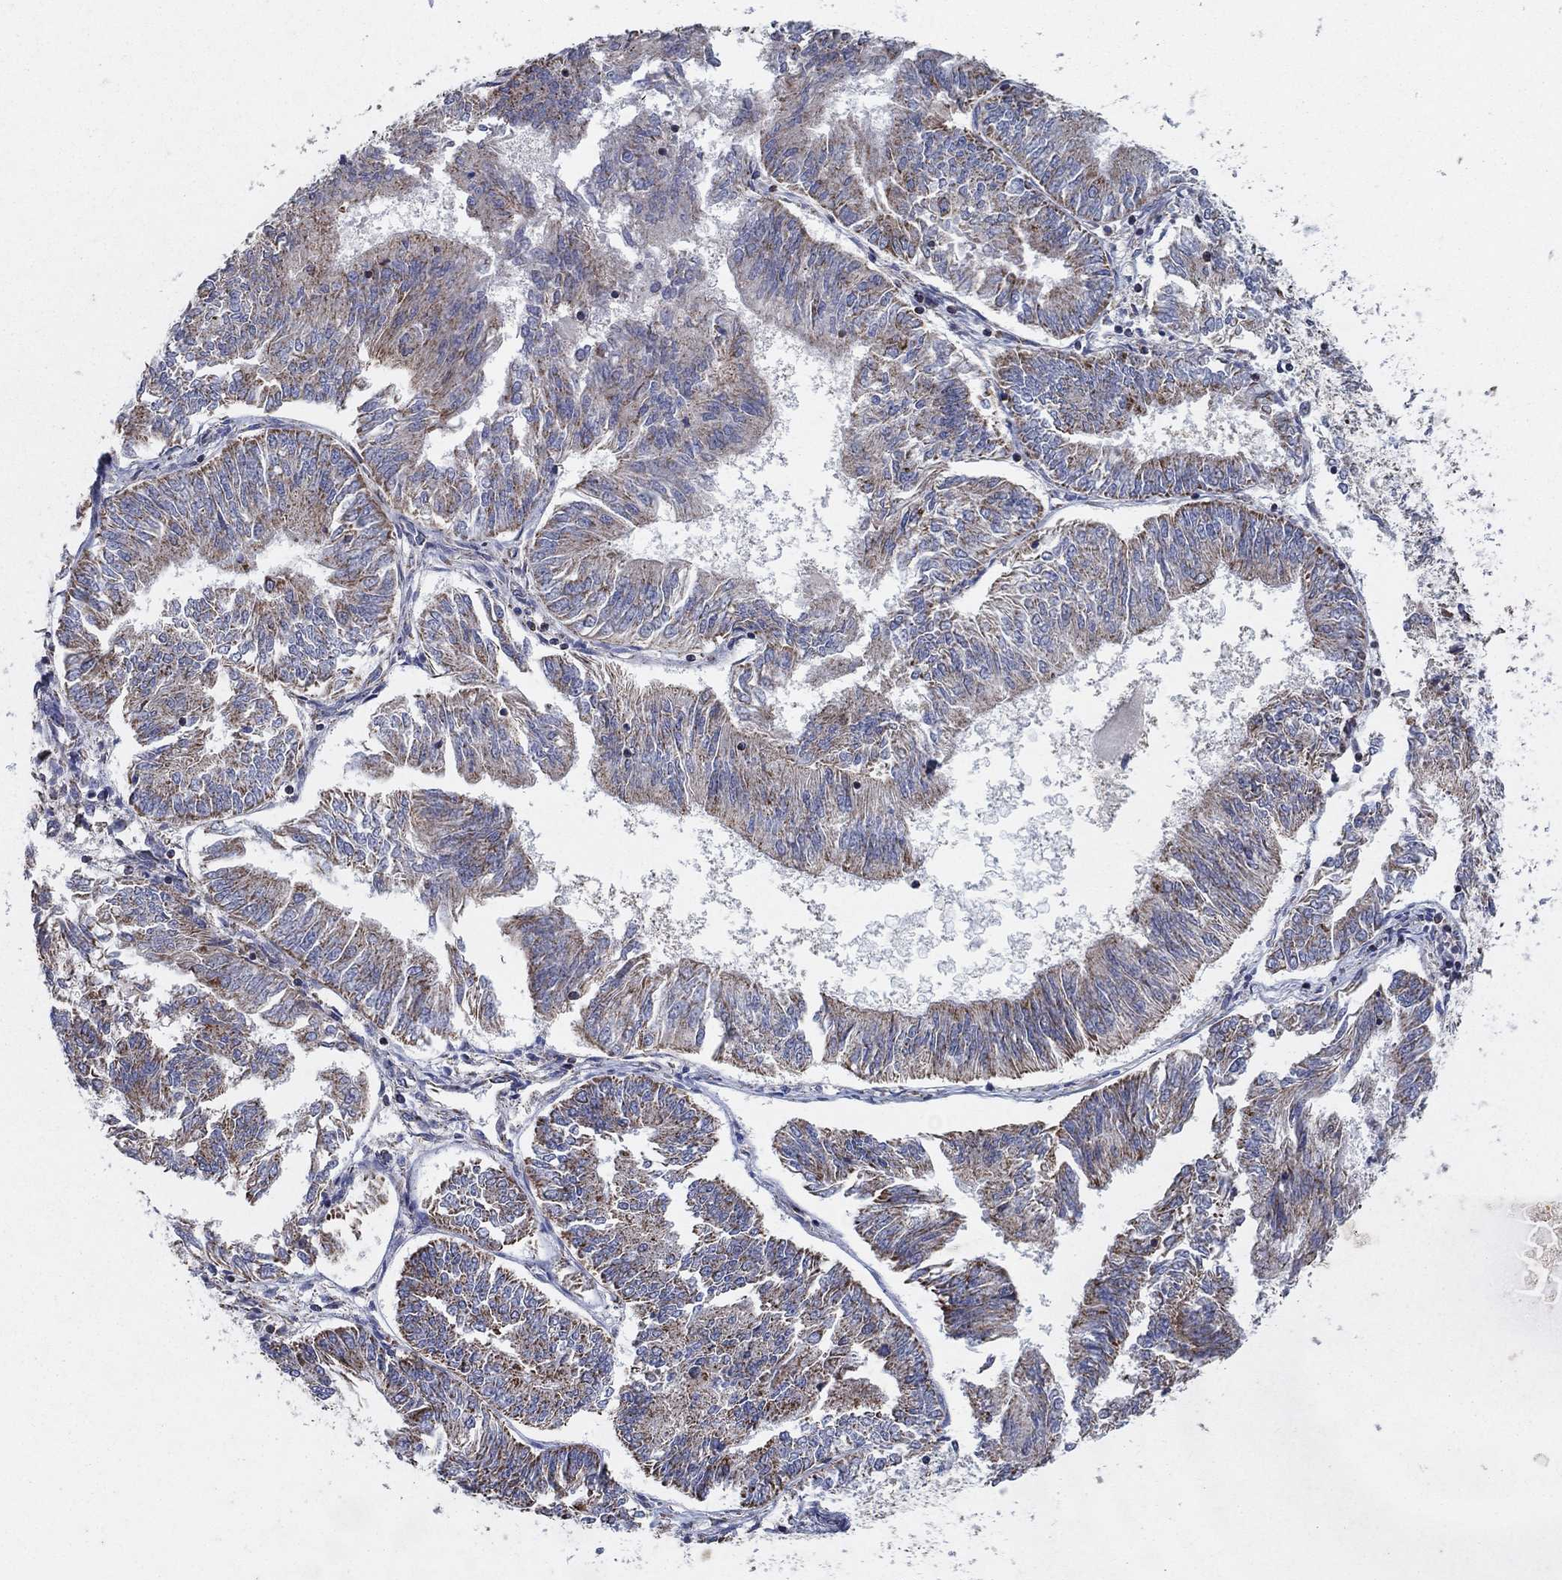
{"staining": {"intensity": "moderate", "quantity": ">75%", "location": "cytoplasmic/membranous"}, "tissue": "endometrial cancer", "cell_type": "Tumor cells", "image_type": "cancer", "snomed": [{"axis": "morphology", "description": "Adenocarcinoma, NOS"}, {"axis": "topography", "description": "Endometrium"}], "caption": "The photomicrograph demonstrates staining of endometrial adenocarcinoma, revealing moderate cytoplasmic/membranous protein staining (brown color) within tumor cells.", "gene": "C9orf85", "patient": {"sex": "female", "age": 58}}